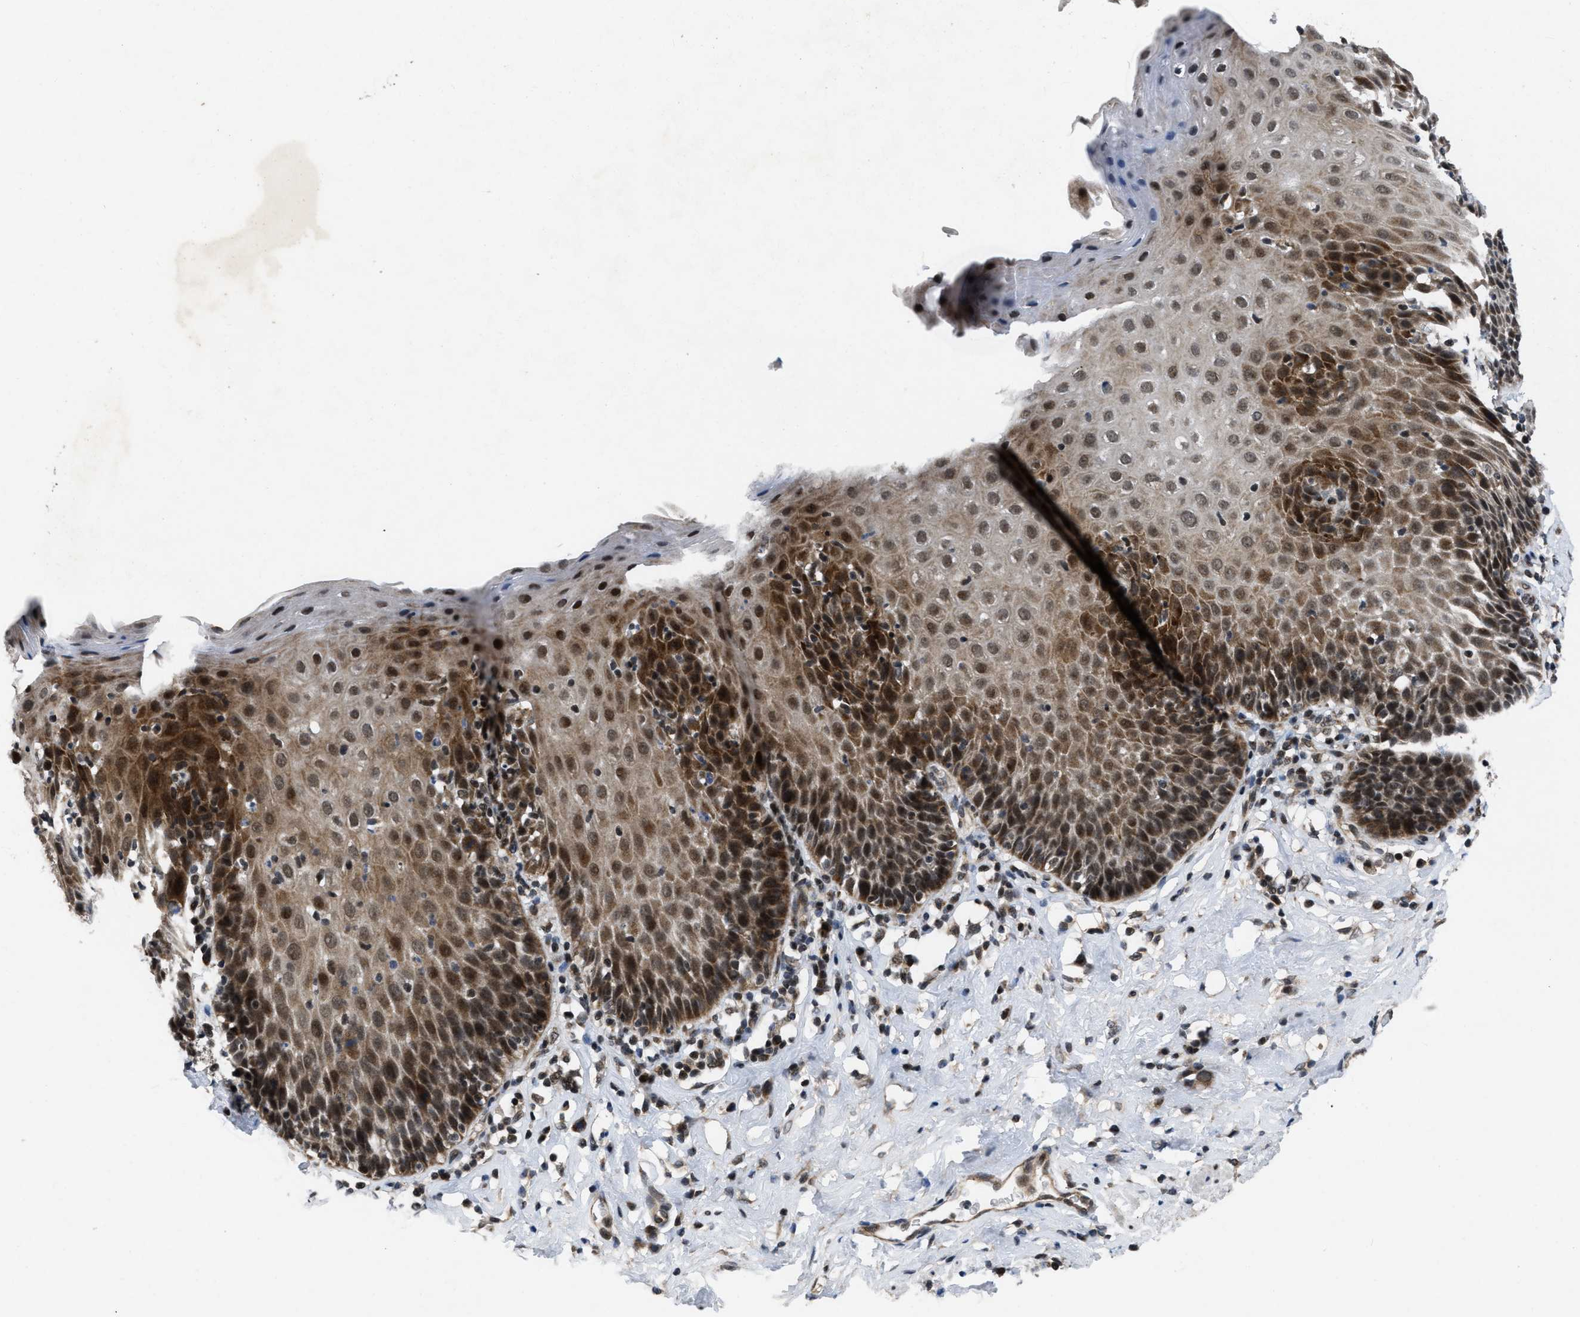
{"staining": {"intensity": "strong", "quantity": "25%-75%", "location": "cytoplasmic/membranous,nuclear"}, "tissue": "esophagus", "cell_type": "Squamous epithelial cells", "image_type": "normal", "snomed": [{"axis": "morphology", "description": "Normal tissue, NOS"}, {"axis": "topography", "description": "Esophagus"}], "caption": "Brown immunohistochemical staining in benign human esophagus displays strong cytoplasmic/membranous,nuclear positivity in about 25%-75% of squamous epithelial cells. (DAB (3,3'-diaminobenzidine) IHC with brightfield microscopy, high magnification).", "gene": "ZNHIT1", "patient": {"sex": "female", "age": 61}}